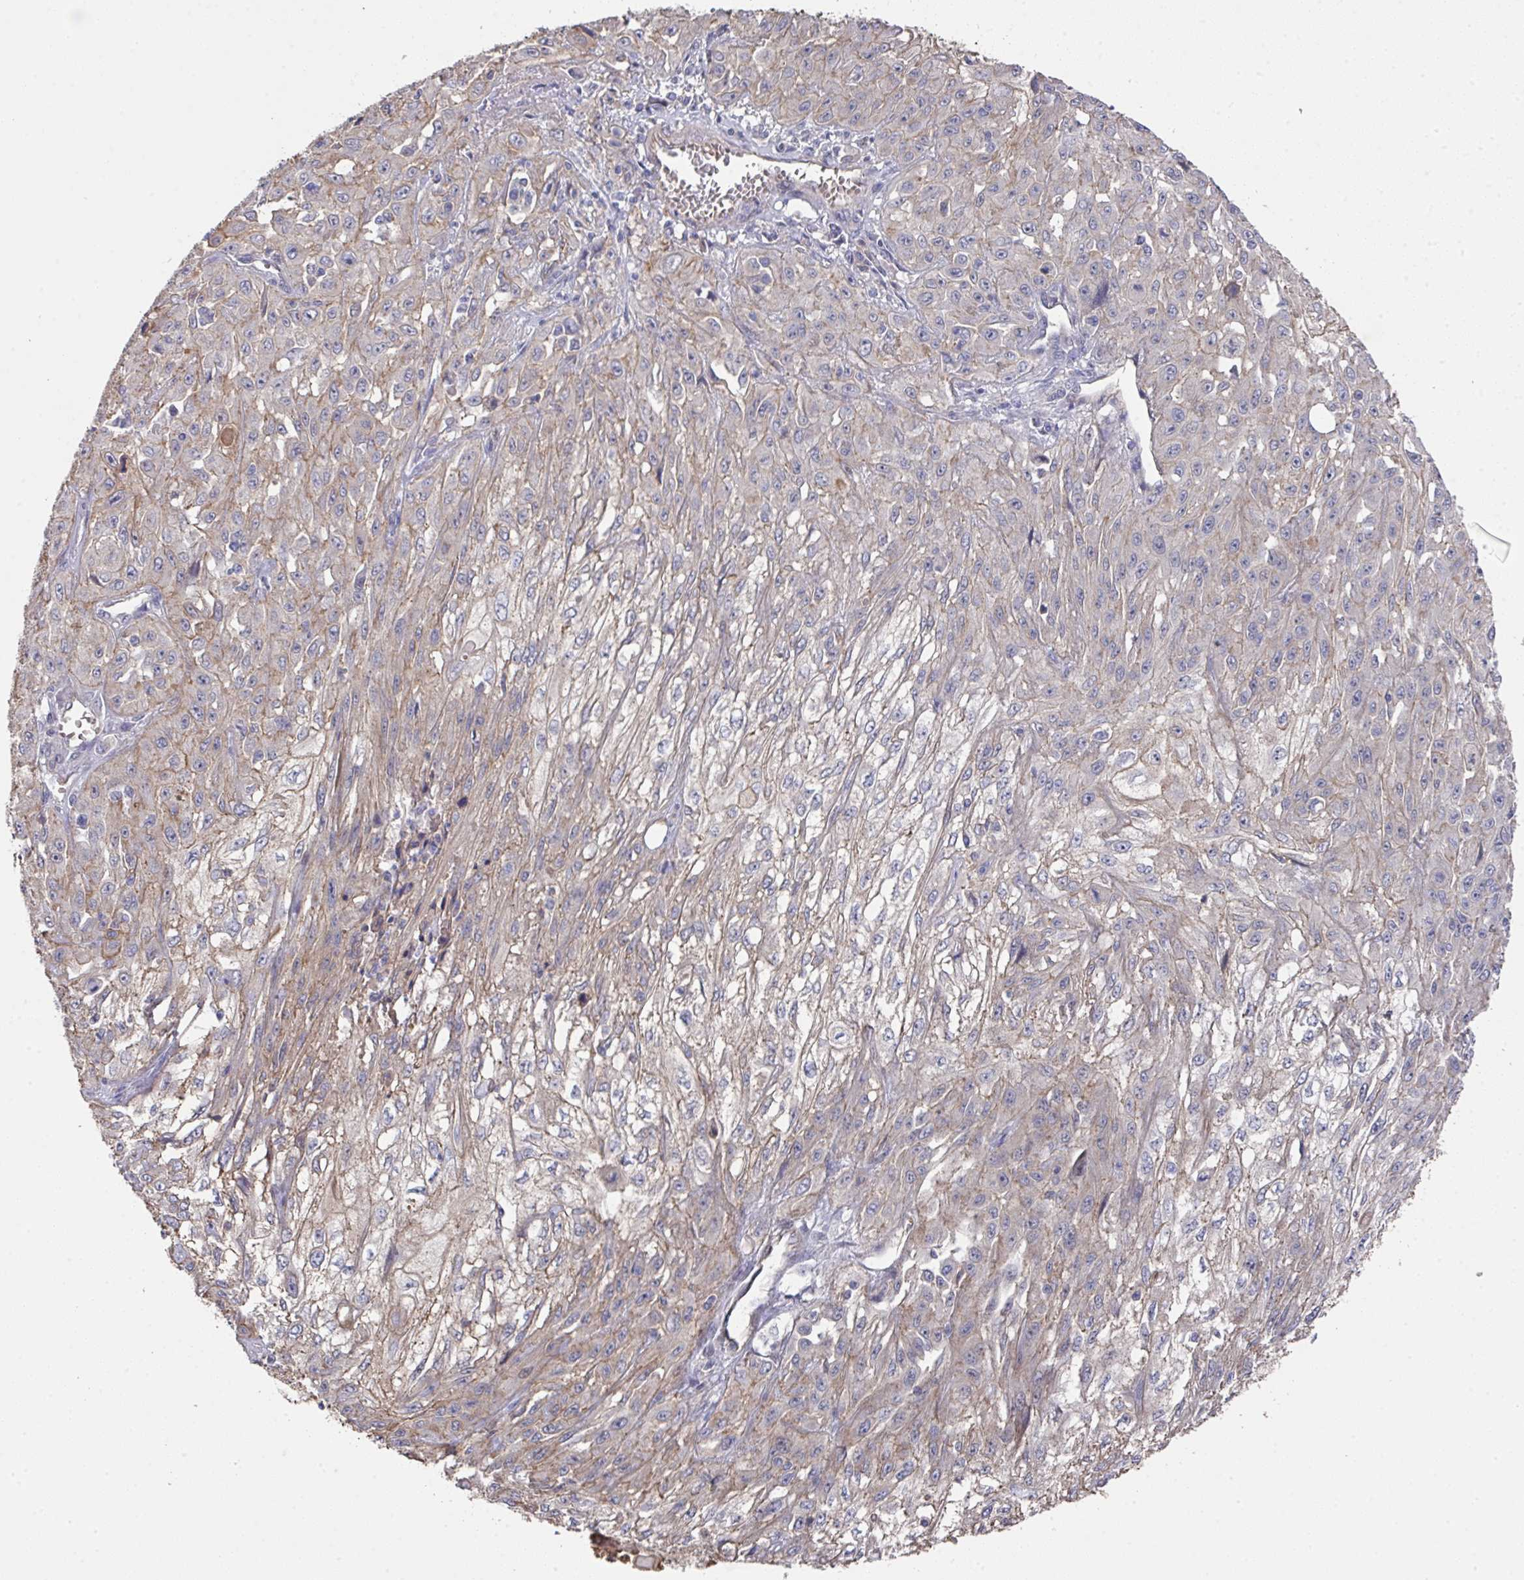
{"staining": {"intensity": "moderate", "quantity": "25%-75%", "location": "cytoplasmic/membranous"}, "tissue": "skin cancer", "cell_type": "Tumor cells", "image_type": "cancer", "snomed": [{"axis": "morphology", "description": "Squamous cell carcinoma, NOS"}, {"axis": "morphology", "description": "Squamous cell carcinoma, metastatic, NOS"}, {"axis": "topography", "description": "Skin"}, {"axis": "topography", "description": "Lymph node"}], "caption": "A medium amount of moderate cytoplasmic/membranous positivity is present in about 25%-75% of tumor cells in skin cancer (squamous cell carcinoma) tissue.", "gene": "PRR5", "patient": {"sex": "male", "age": 75}}